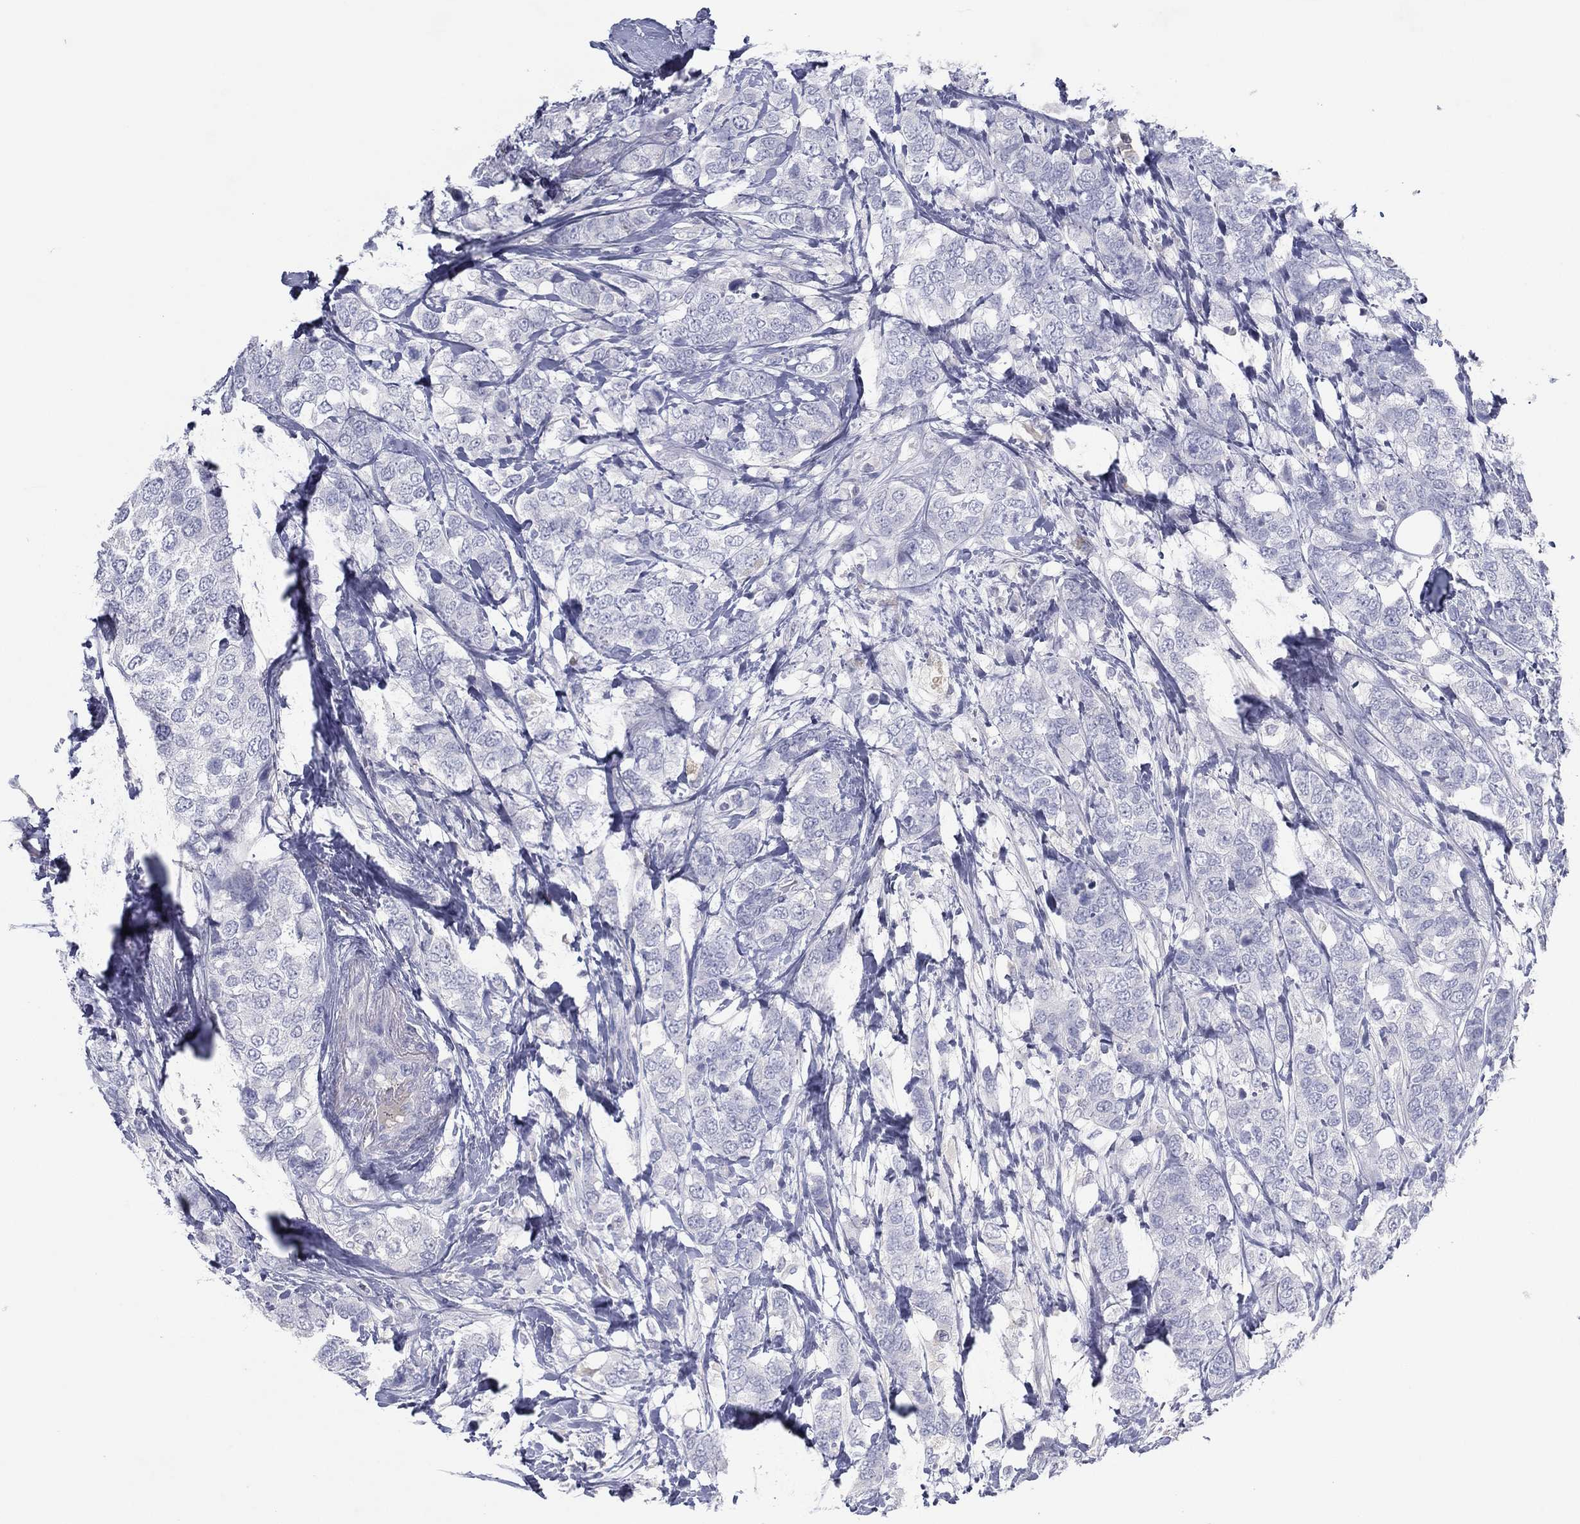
{"staining": {"intensity": "negative", "quantity": "none", "location": "none"}, "tissue": "breast cancer", "cell_type": "Tumor cells", "image_type": "cancer", "snomed": [{"axis": "morphology", "description": "Lobular carcinoma"}, {"axis": "topography", "description": "Breast"}], "caption": "The image reveals no staining of tumor cells in breast cancer.", "gene": "CPT1B", "patient": {"sex": "female", "age": 59}}